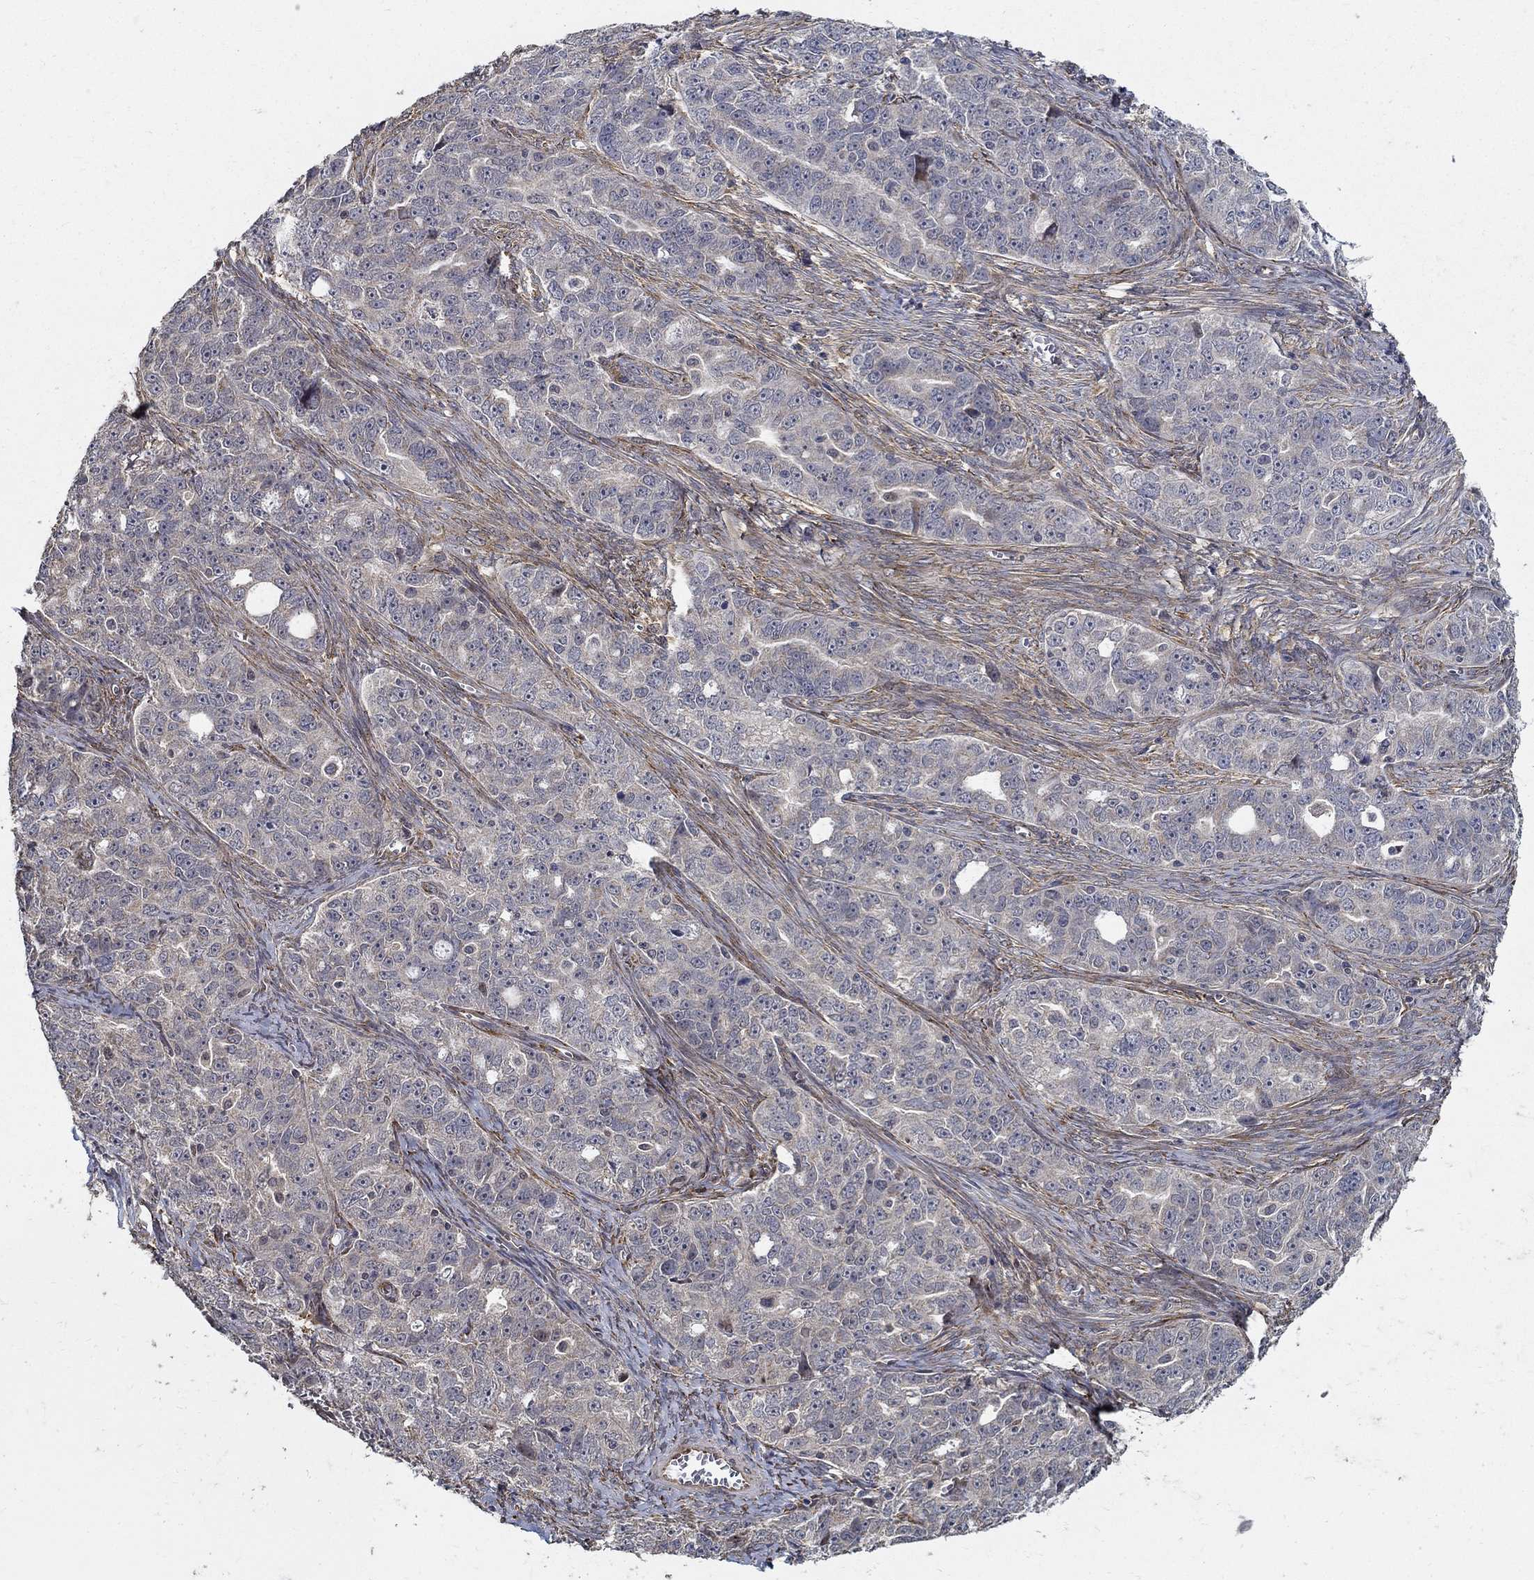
{"staining": {"intensity": "negative", "quantity": "none", "location": "none"}, "tissue": "ovarian cancer", "cell_type": "Tumor cells", "image_type": "cancer", "snomed": [{"axis": "morphology", "description": "Cystadenocarcinoma, serous, NOS"}, {"axis": "topography", "description": "Ovary"}], "caption": "This is a image of immunohistochemistry (IHC) staining of ovarian serous cystadenocarcinoma, which shows no staining in tumor cells.", "gene": "ZNF594", "patient": {"sex": "female", "age": 51}}